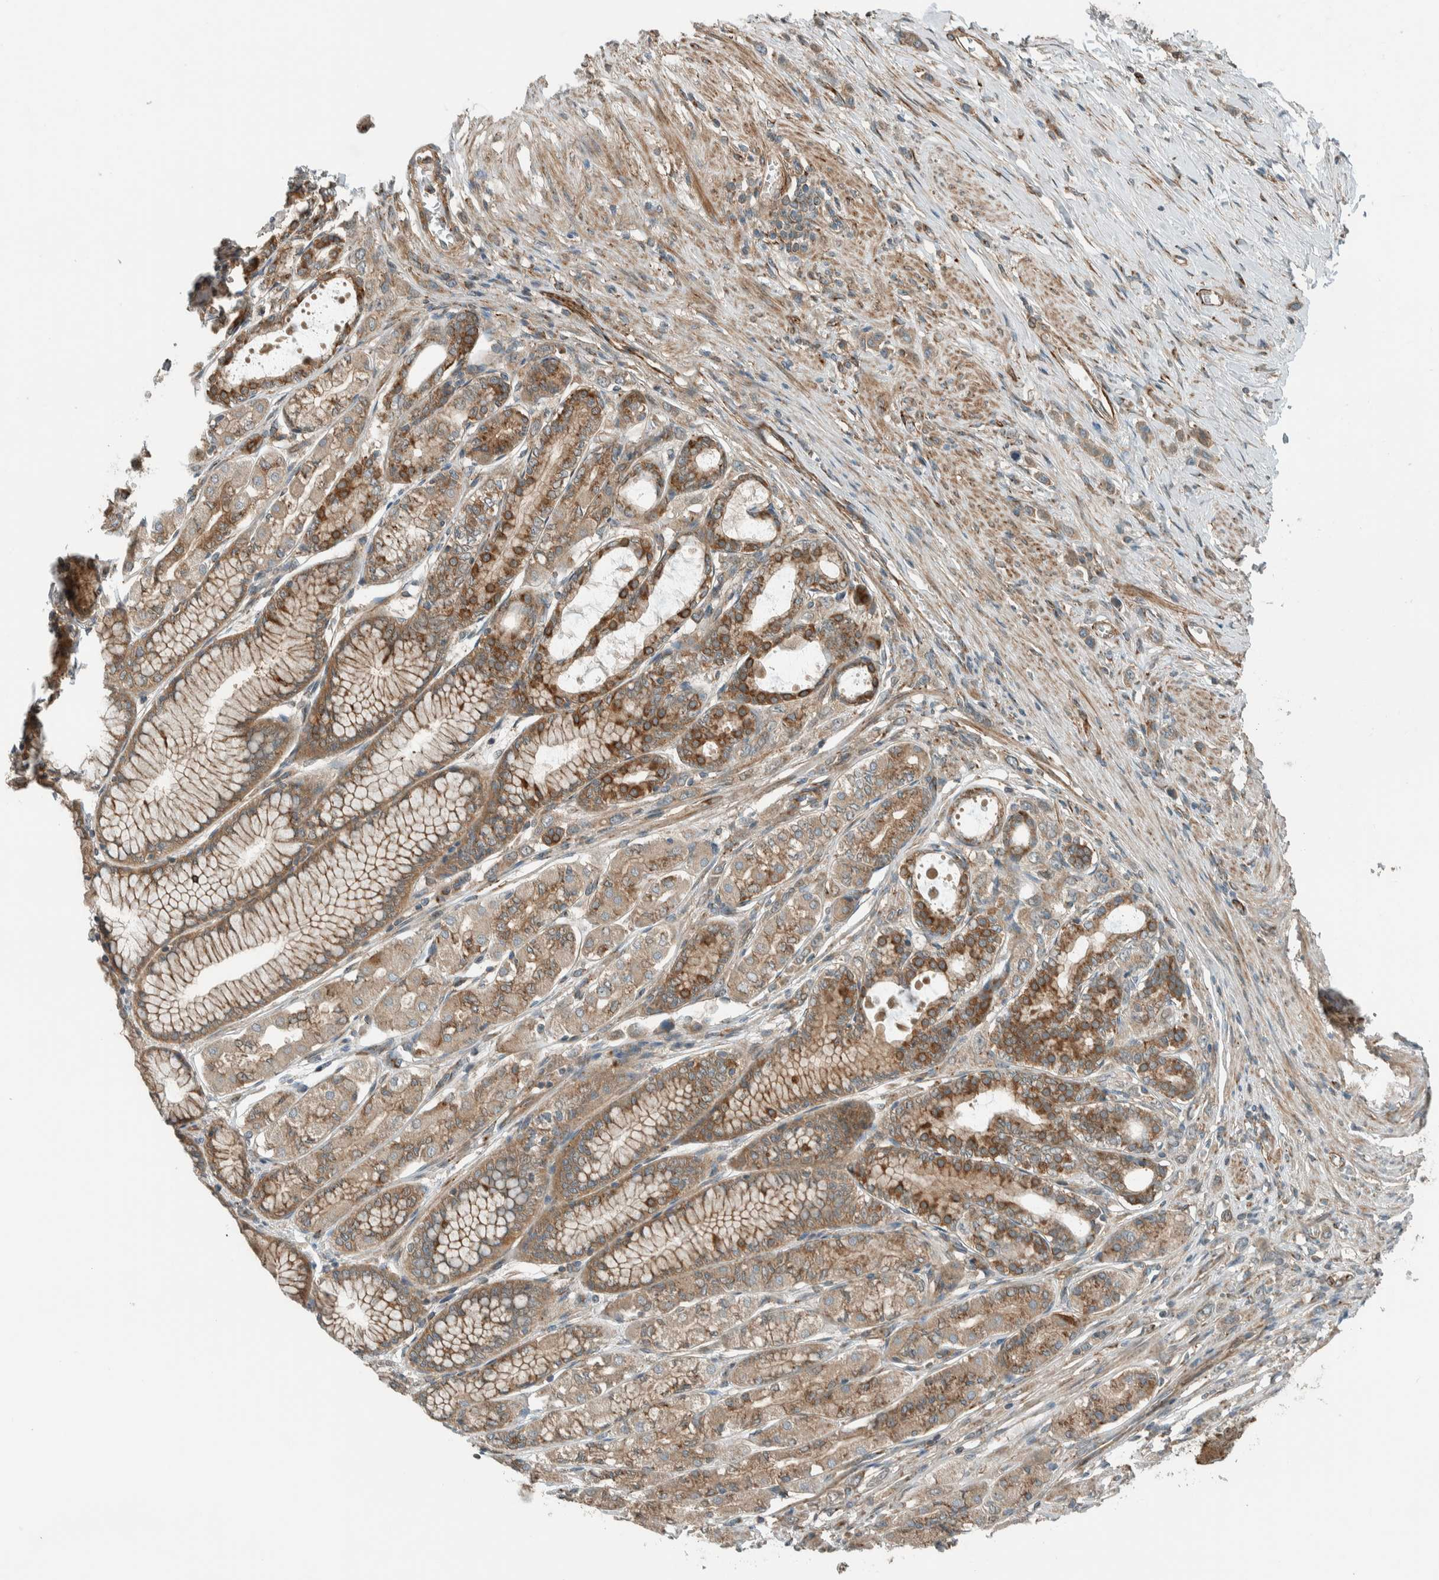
{"staining": {"intensity": "weak", "quantity": ">75%", "location": "cytoplasmic/membranous"}, "tissue": "stomach cancer", "cell_type": "Tumor cells", "image_type": "cancer", "snomed": [{"axis": "morphology", "description": "Adenocarcinoma, NOS"}, {"axis": "topography", "description": "Stomach"}], "caption": "IHC (DAB) staining of stomach cancer displays weak cytoplasmic/membranous protein staining in about >75% of tumor cells. The staining was performed using DAB (3,3'-diaminobenzidine) to visualize the protein expression in brown, while the nuclei were stained in blue with hematoxylin (Magnification: 20x).", "gene": "EXOC7", "patient": {"sex": "female", "age": 65}}